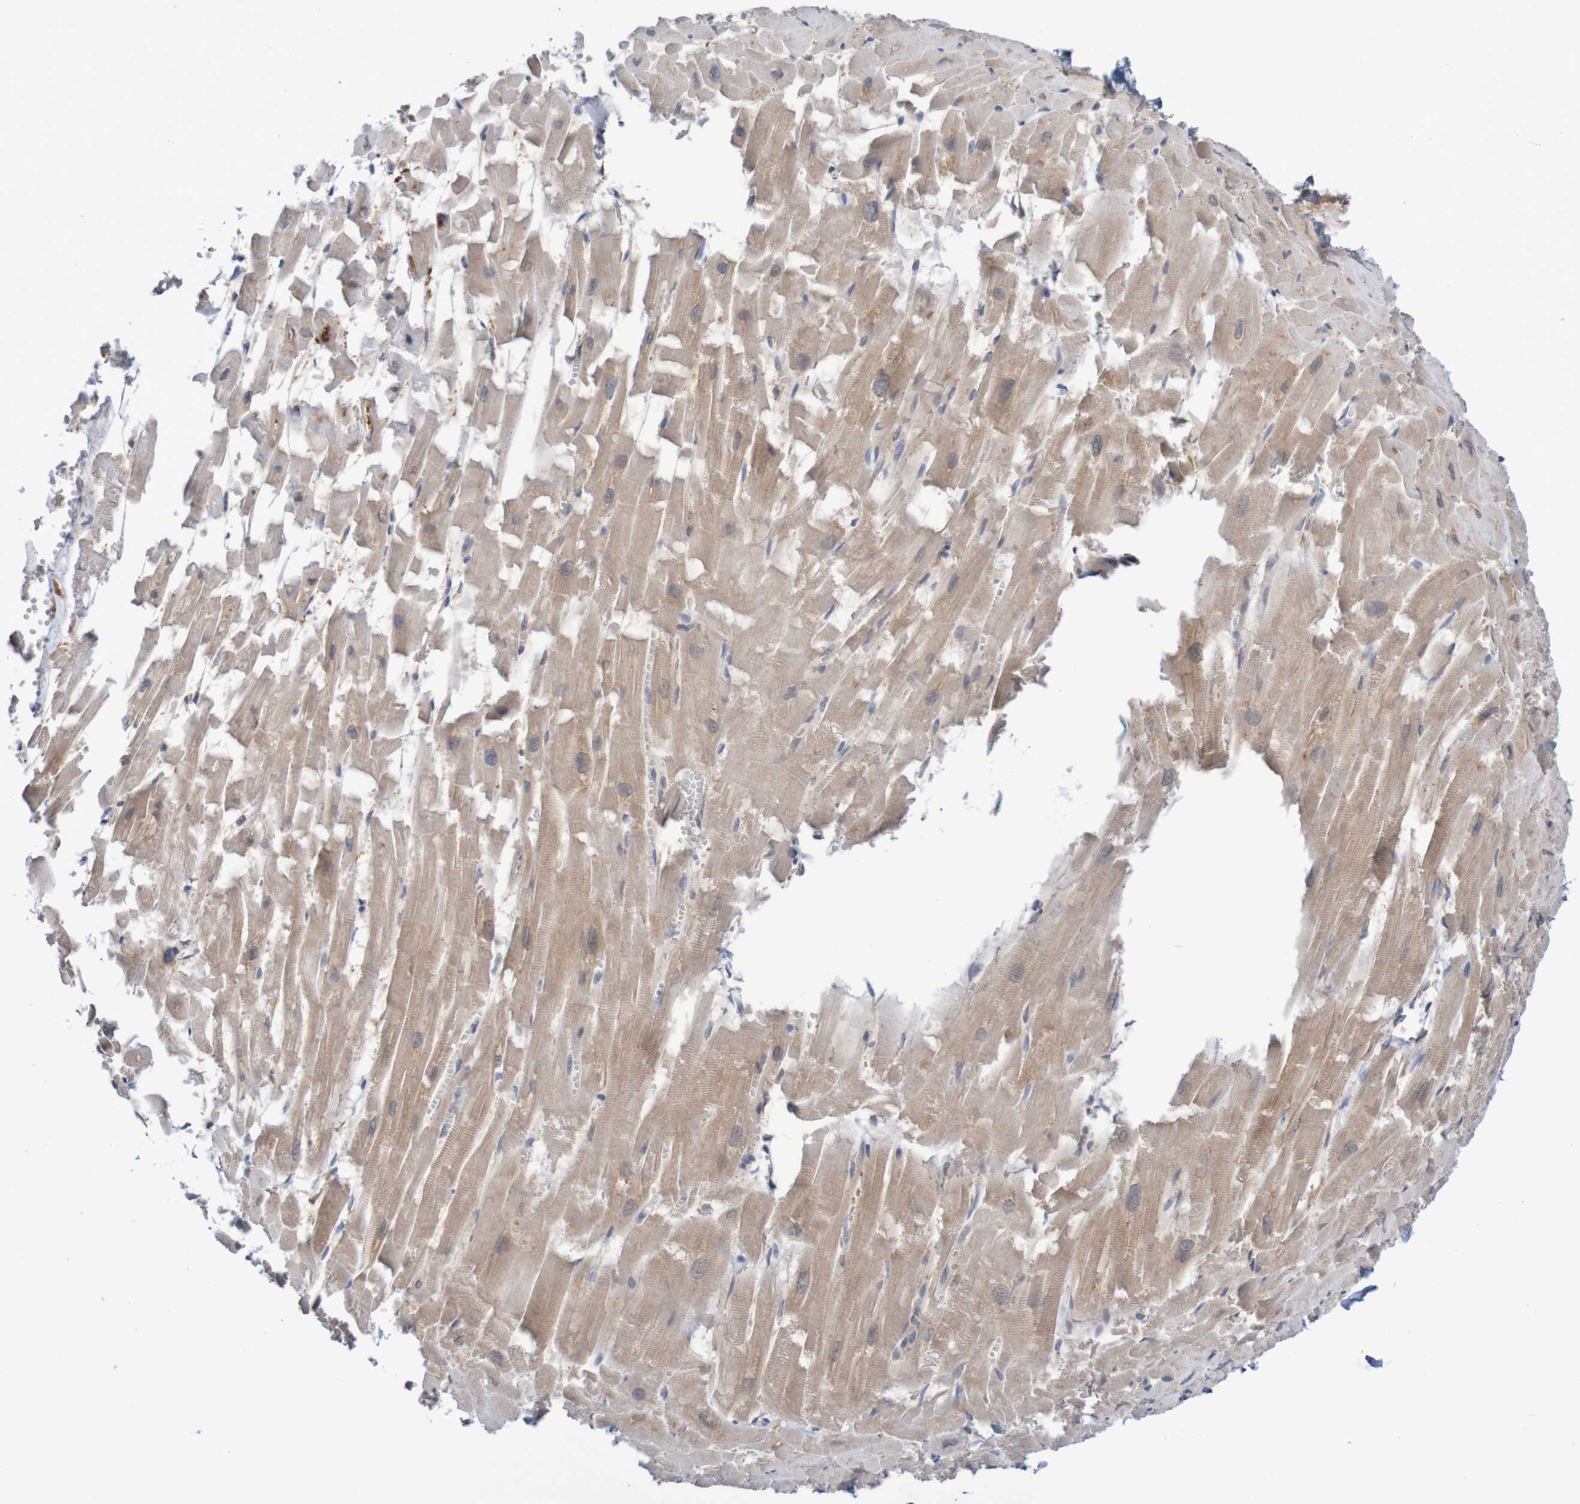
{"staining": {"intensity": "moderate", "quantity": "25%-75%", "location": "cytoplasmic/membranous"}, "tissue": "heart muscle", "cell_type": "Cardiomyocytes", "image_type": "normal", "snomed": [{"axis": "morphology", "description": "Normal tissue, NOS"}, {"axis": "topography", "description": "Heart"}], "caption": "A medium amount of moderate cytoplasmic/membranous positivity is appreciated in about 25%-75% of cardiomyocytes in benign heart muscle.", "gene": "LRRC47", "patient": {"sex": "female", "age": 19}}